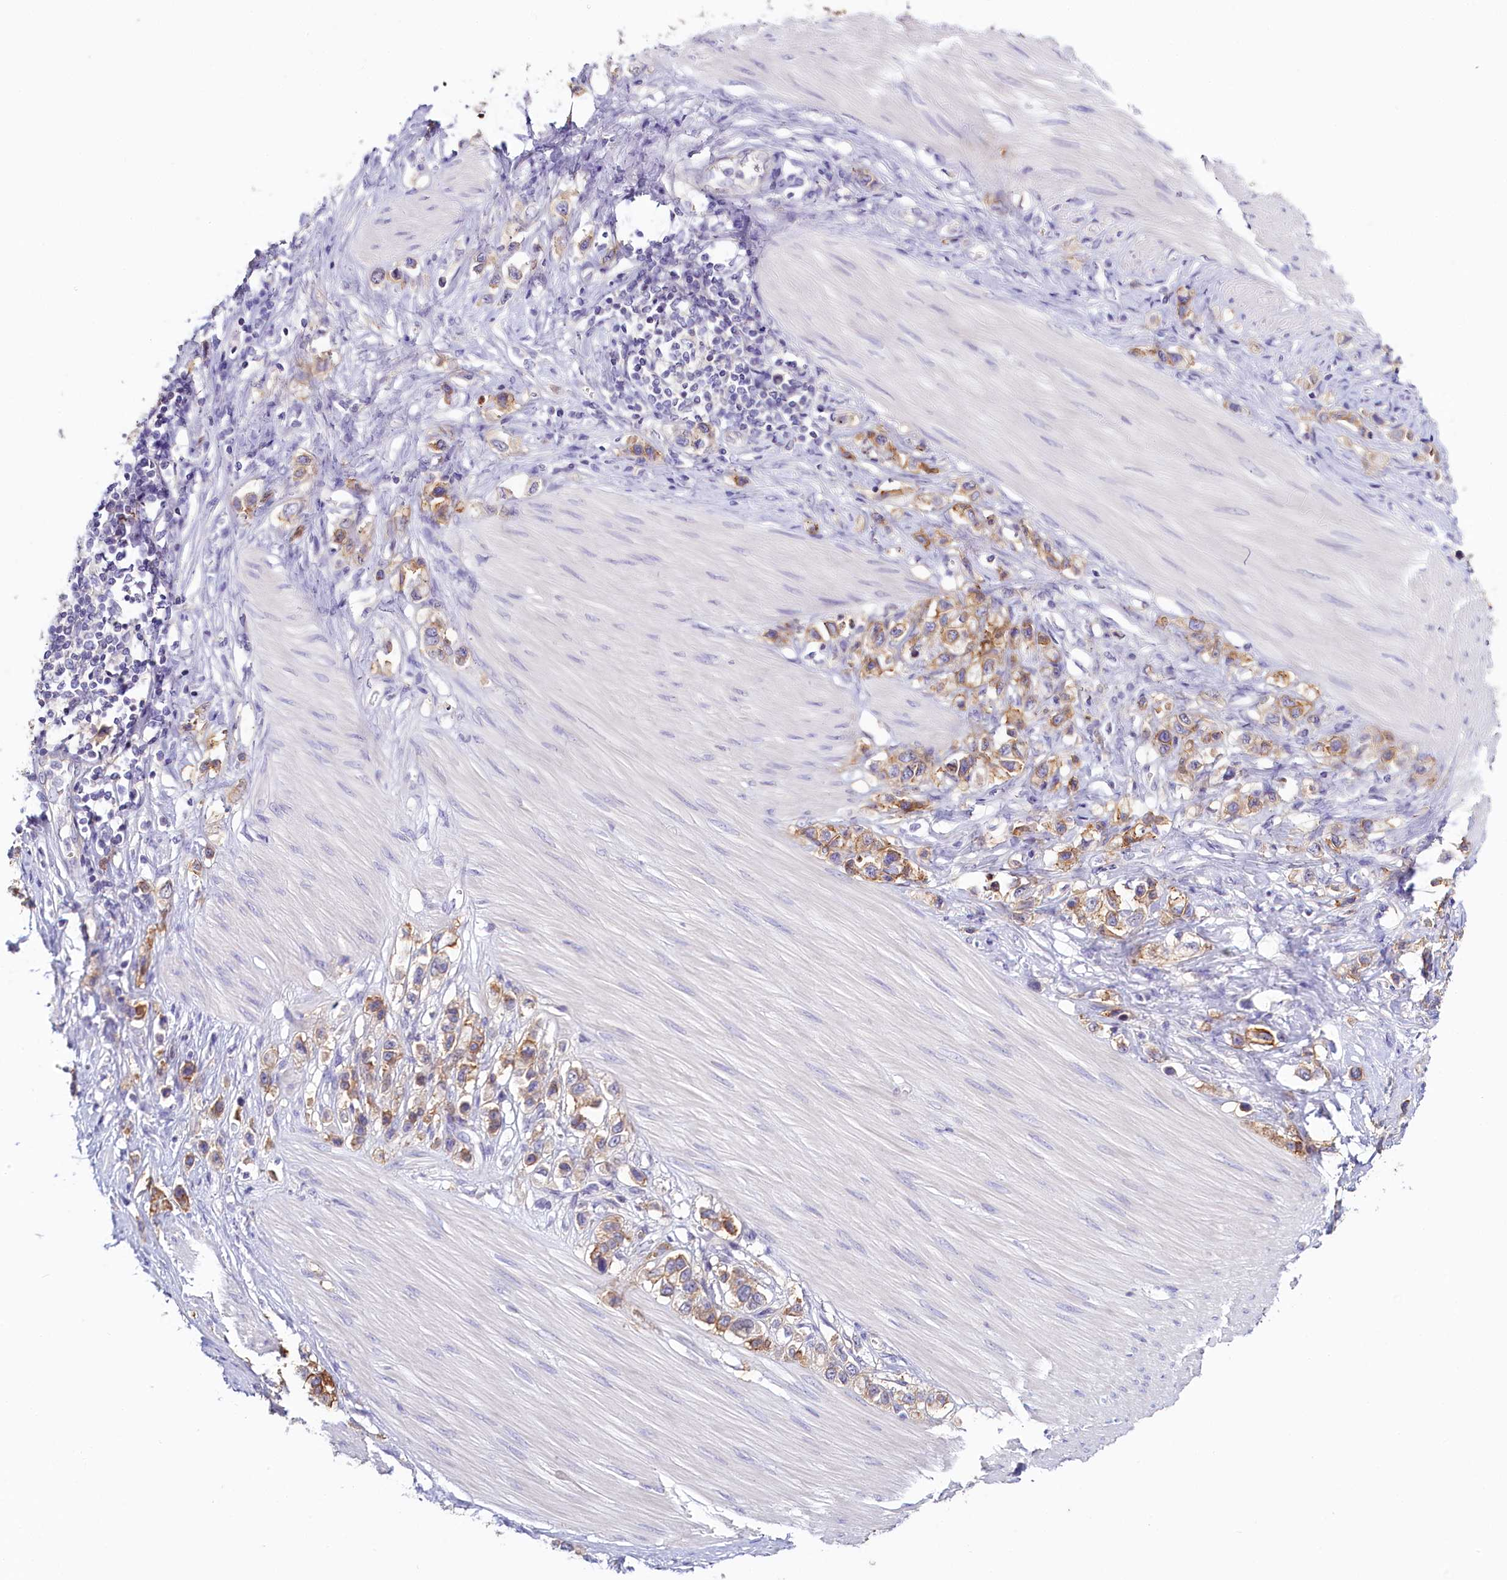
{"staining": {"intensity": "moderate", "quantity": ">75%", "location": "cytoplasmic/membranous"}, "tissue": "stomach cancer", "cell_type": "Tumor cells", "image_type": "cancer", "snomed": [{"axis": "morphology", "description": "Adenocarcinoma, NOS"}, {"axis": "topography", "description": "Stomach"}], "caption": "Protein expression analysis of stomach adenocarcinoma demonstrates moderate cytoplasmic/membranous staining in approximately >75% of tumor cells.", "gene": "PDE6D", "patient": {"sex": "female", "age": 65}}